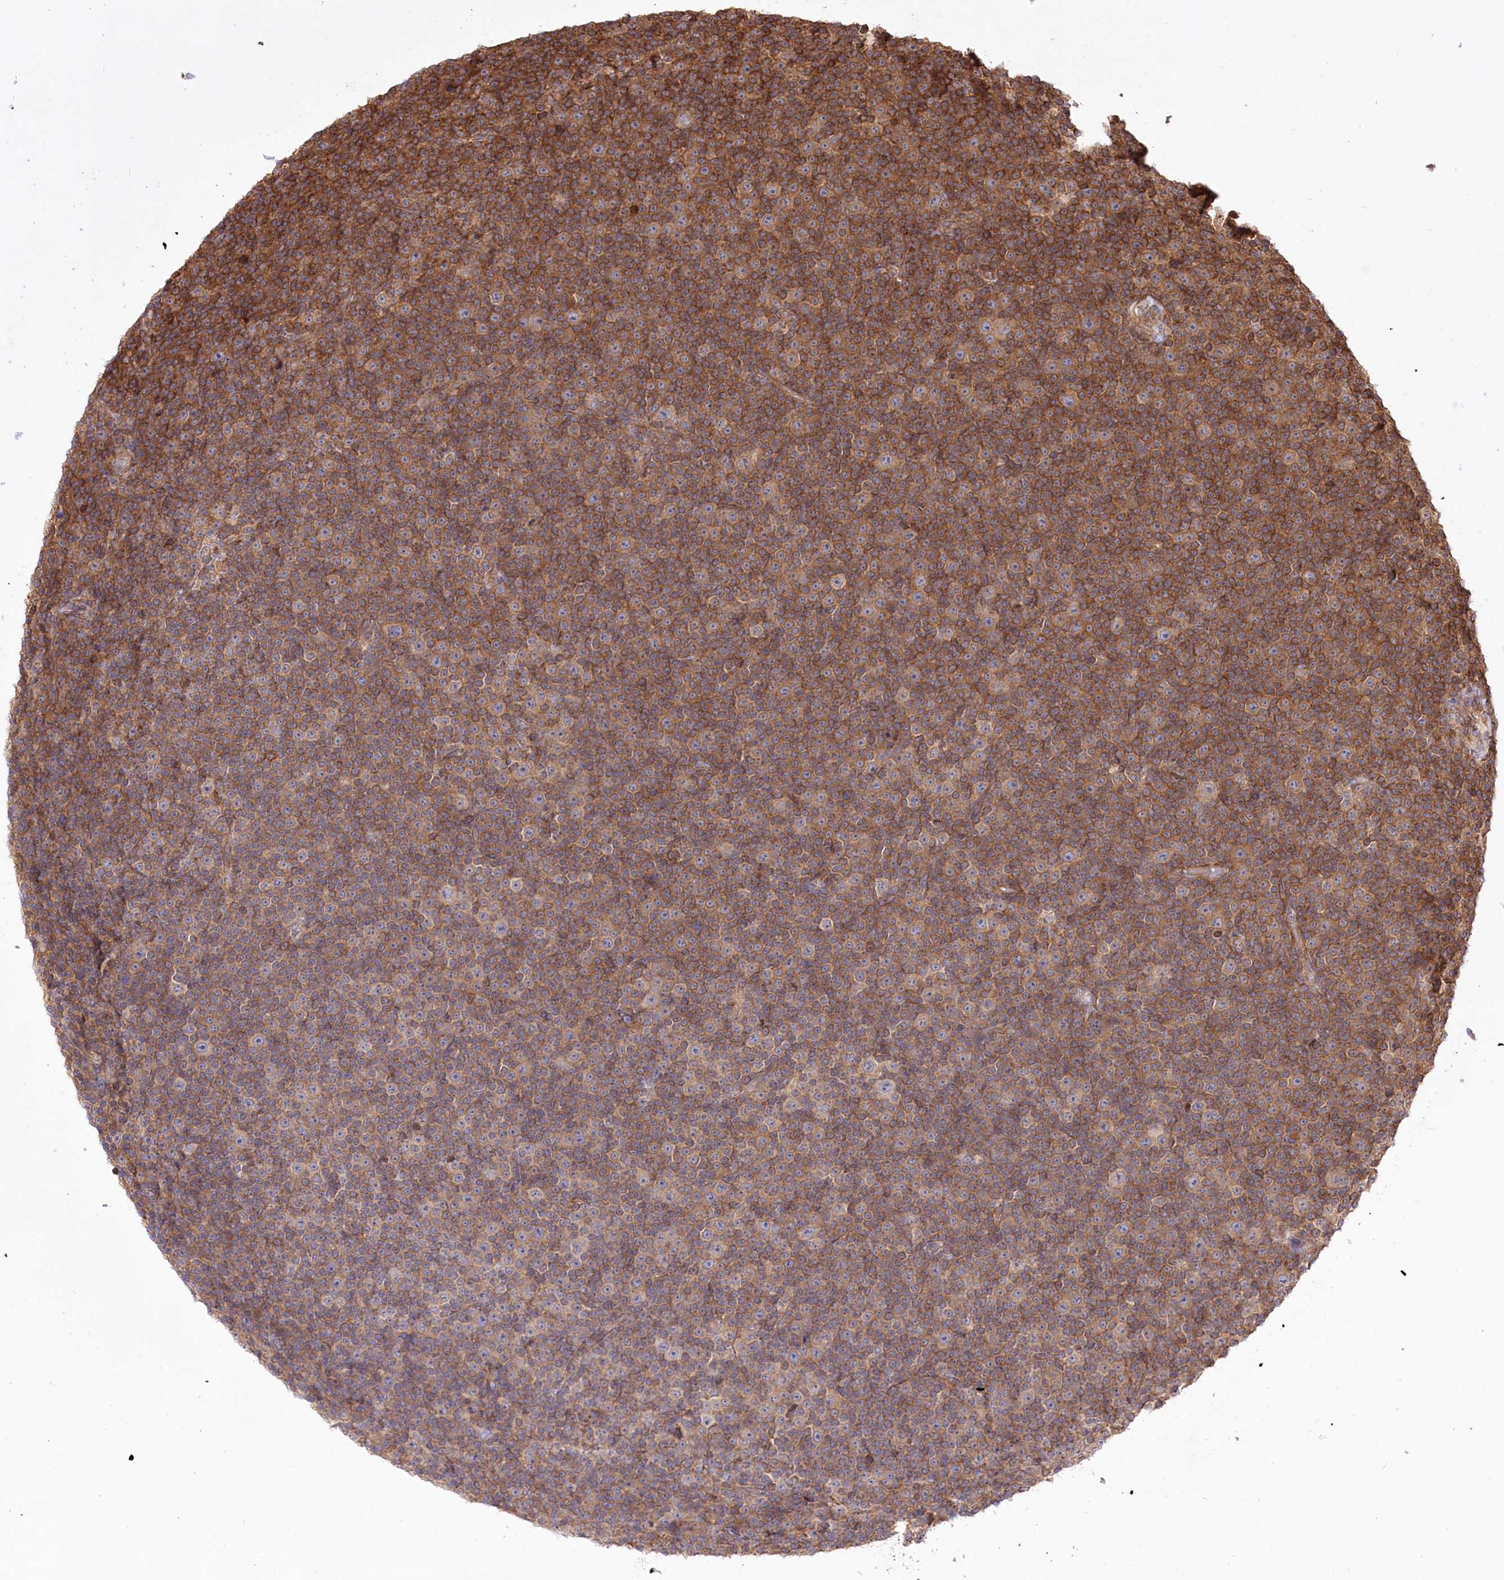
{"staining": {"intensity": "moderate", "quantity": ">75%", "location": "cytoplasmic/membranous"}, "tissue": "lymphoma", "cell_type": "Tumor cells", "image_type": "cancer", "snomed": [{"axis": "morphology", "description": "Malignant lymphoma, non-Hodgkin's type, Low grade"}, {"axis": "topography", "description": "Lymph node"}], "caption": "Immunohistochemistry photomicrograph of lymphoma stained for a protein (brown), which demonstrates medium levels of moderate cytoplasmic/membranous expression in about >75% of tumor cells.", "gene": "XYLB", "patient": {"sex": "female", "age": 67}}